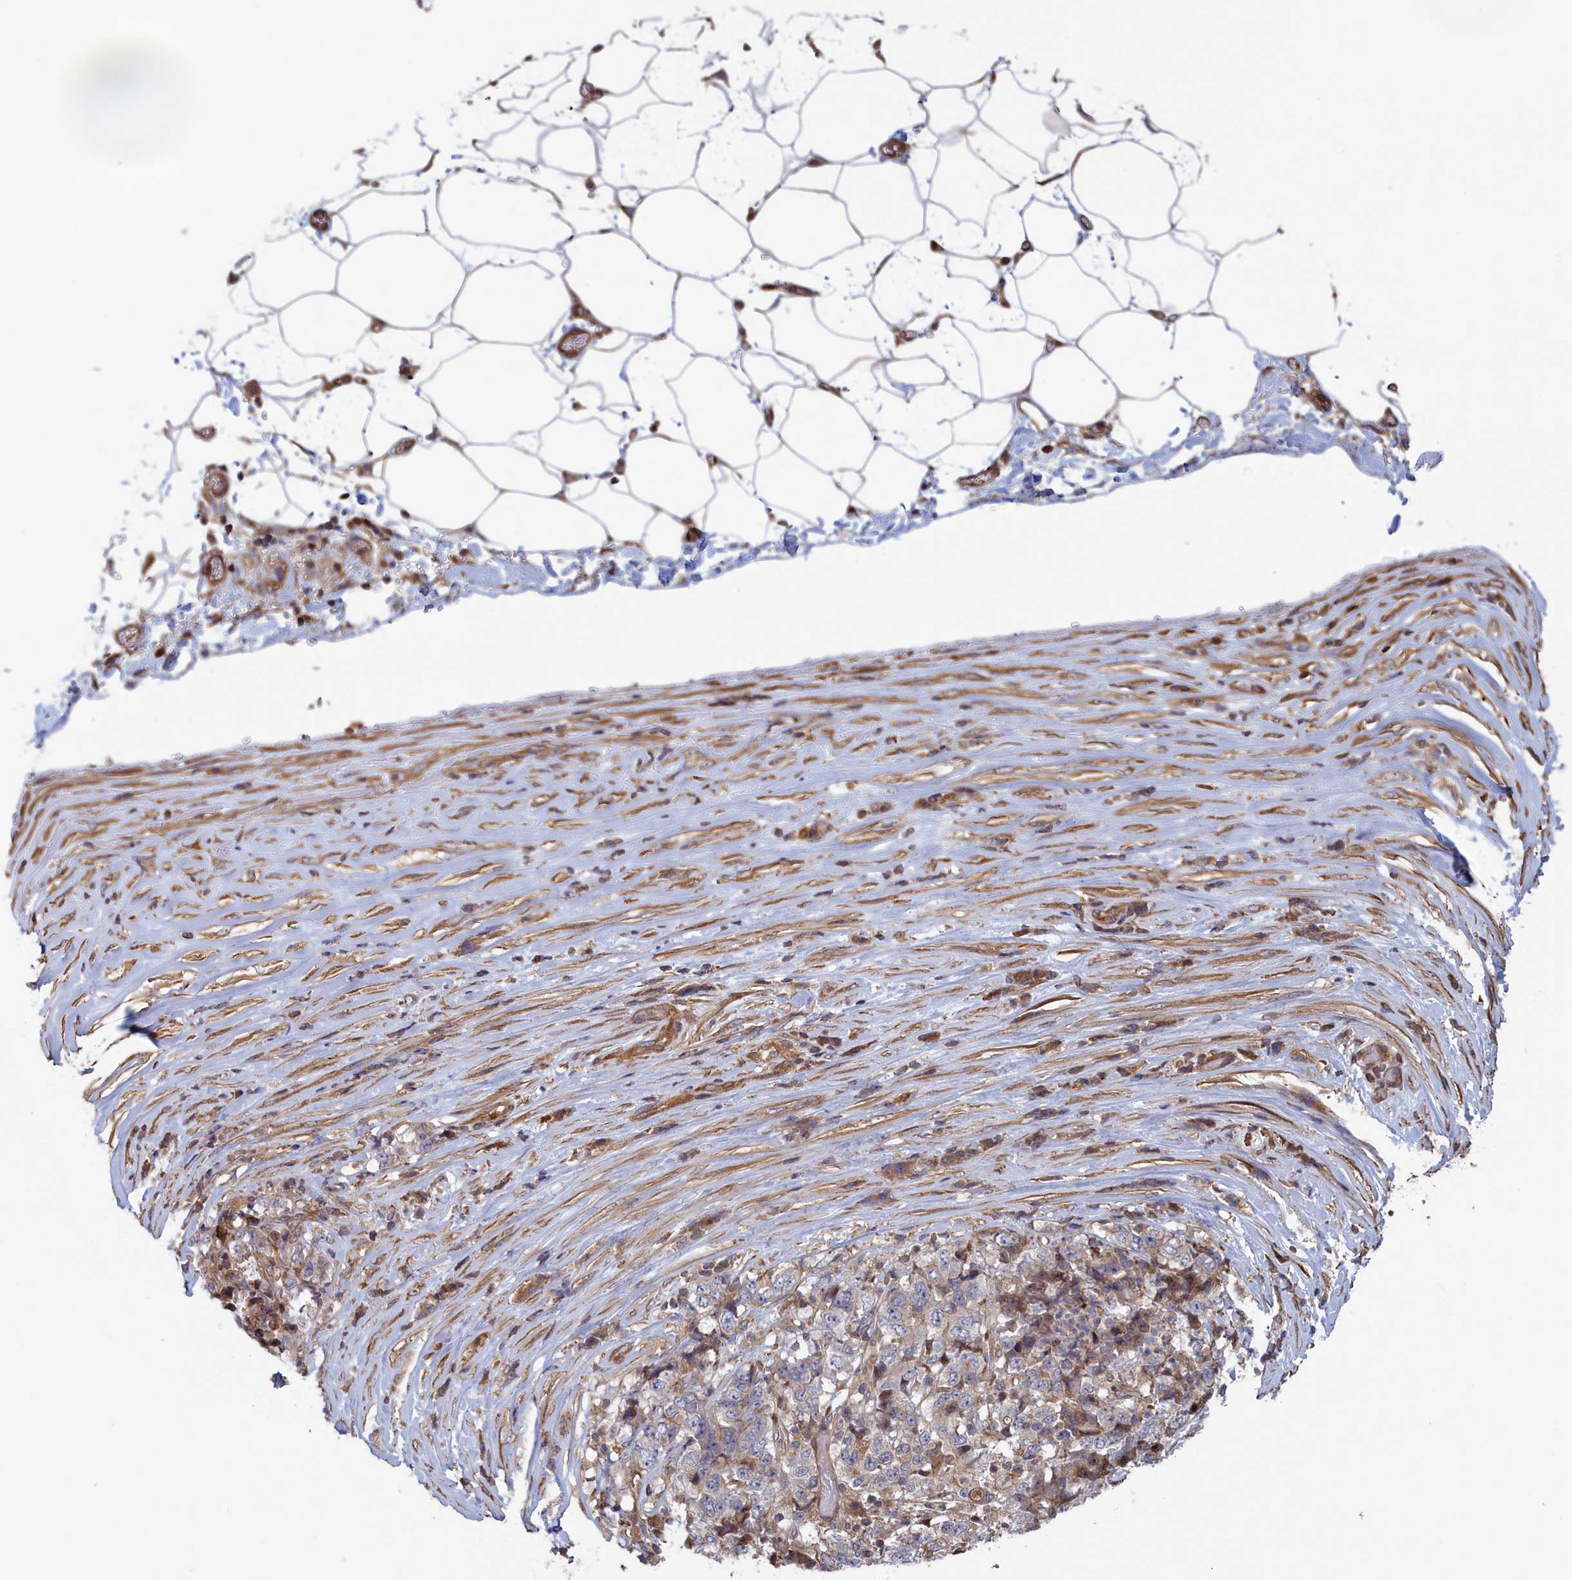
{"staining": {"intensity": "weak", "quantity": "<25%", "location": "cytoplasmic/membranous"}, "tissue": "stomach cancer", "cell_type": "Tumor cells", "image_type": "cancer", "snomed": [{"axis": "morphology", "description": "Adenocarcinoma, NOS"}, {"axis": "topography", "description": "Stomach"}], "caption": "IHC micrograph of neoplastic tissue: adenocarcinoma (stomach) stained with DAB (3,3'-diaminobenzidine) exhibits no significant protein positivity in tumor cells.", "gene": "RILPL1", "patient": {"sex": "male", "age": 59}}